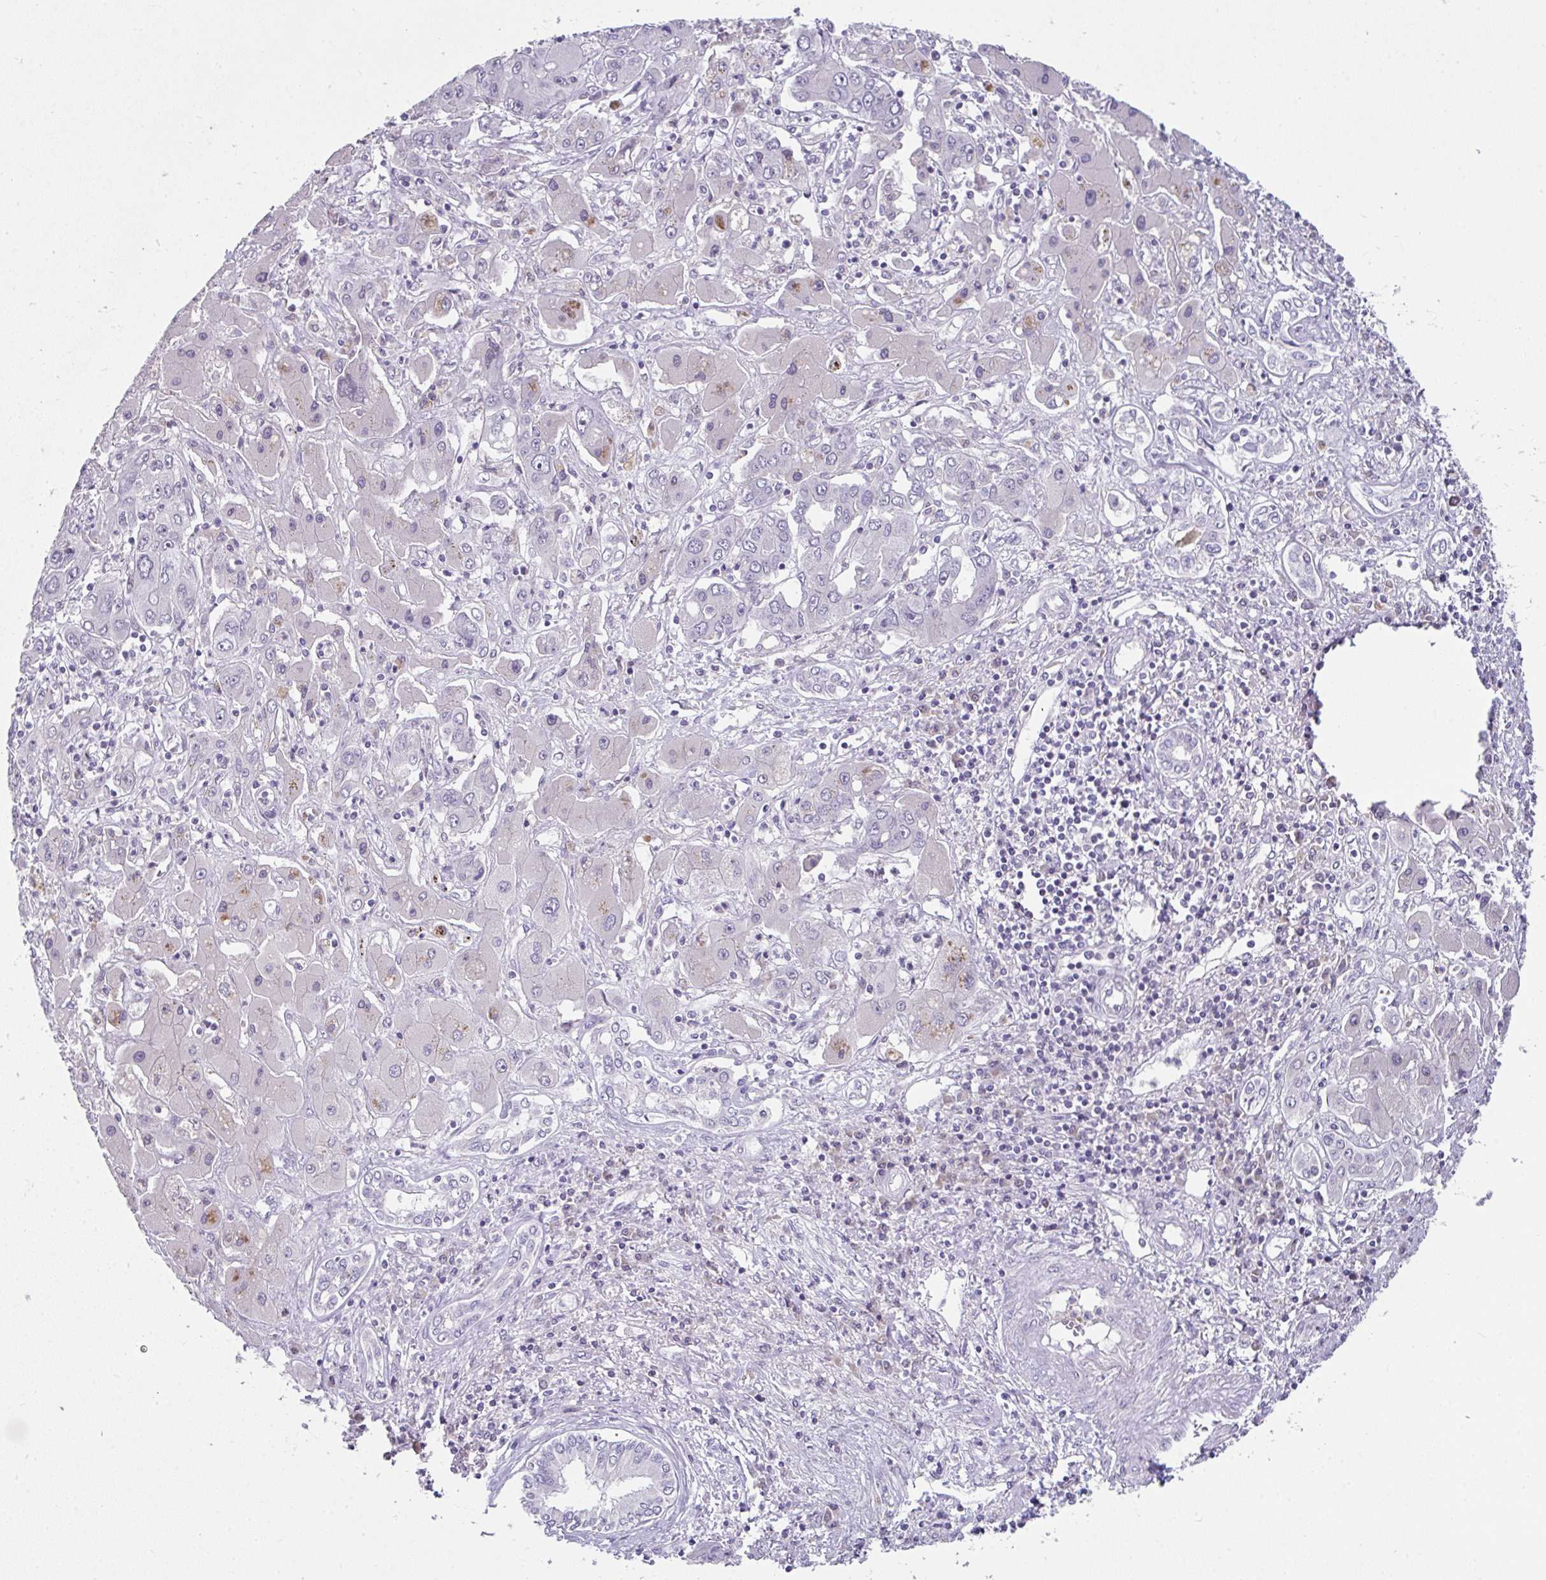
{"staining": {"intensity": "negative", "quantity": "none", "location": "none"}, "tissue": "liver cancer", "cell_type": "Tumor cells", "image_type": "cancer", "snomed": [{"axis": "morphology", "description": "Cholangiocarcinoma"}, {"axis": "topography", "description": "Liver"}], "caption": "The photomicrograph reveals no significant positivity in tumor cells of liver cholangiocarcinoma. (Stains: DAB immunohistochemistry with hematoxylin counter stain, Microscopy: brightfield microscopy at high magnification).", "gene": "GLTPD2", "patient": {"sex": "male", "age": 67}}